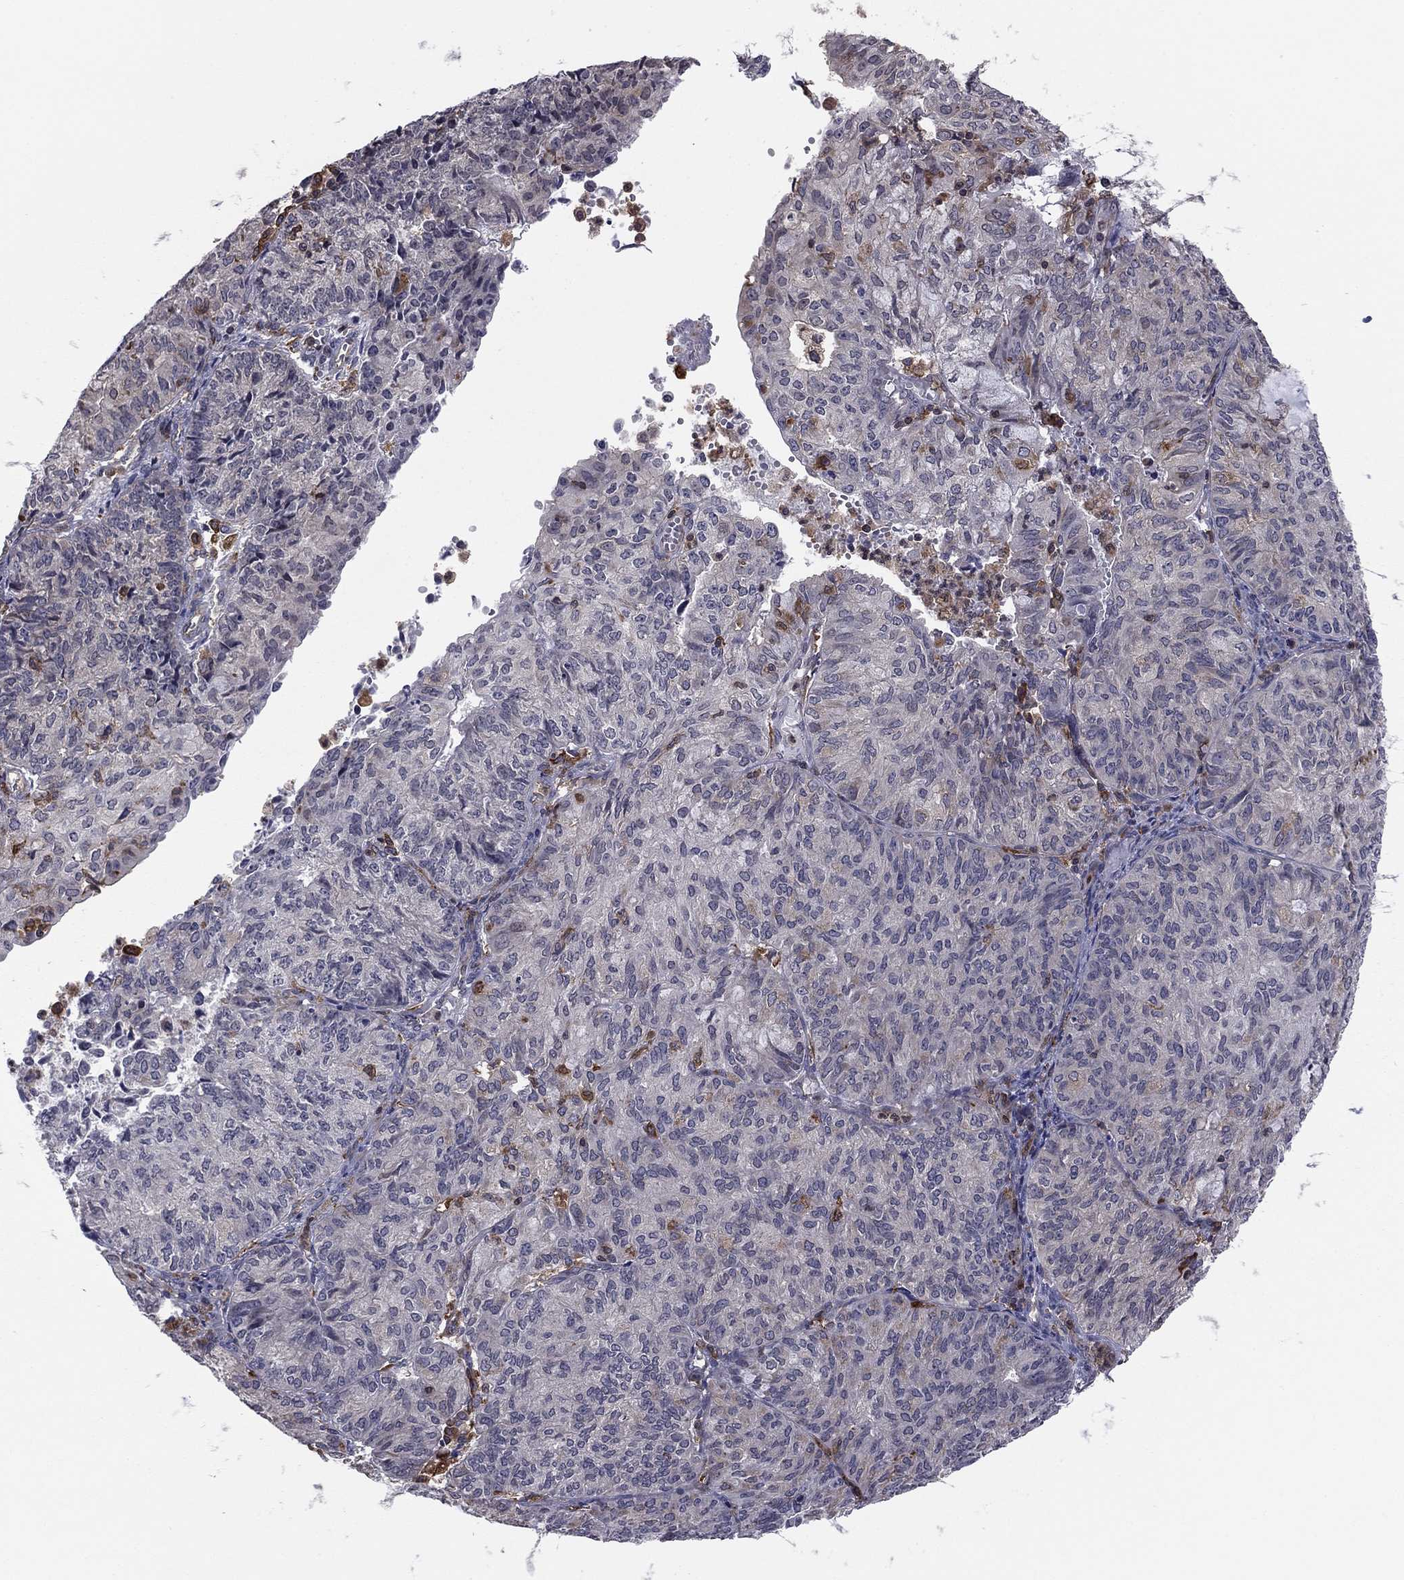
{"staining": {"intensity": "negative", "quantity": "none", "location": "none"}, "tissue": "endometrial cancer", "cell_type": "Tumor cells", "image_type": "cancer", "snomed": [{"axis": "morphology", "description": "Adenocarcinoma, NOS"}, {"axis": "topography", "description": "Endometrium"}], "caption": "Immunohistochemical staining of human endometrial cancer demonstrates no significant expression in tumor cells. (DAB (3,3'-diaminobenzidine) IHC, high magnification).", "gene": "PLCB2", "patient": {"sex": "female", "age": 82}}